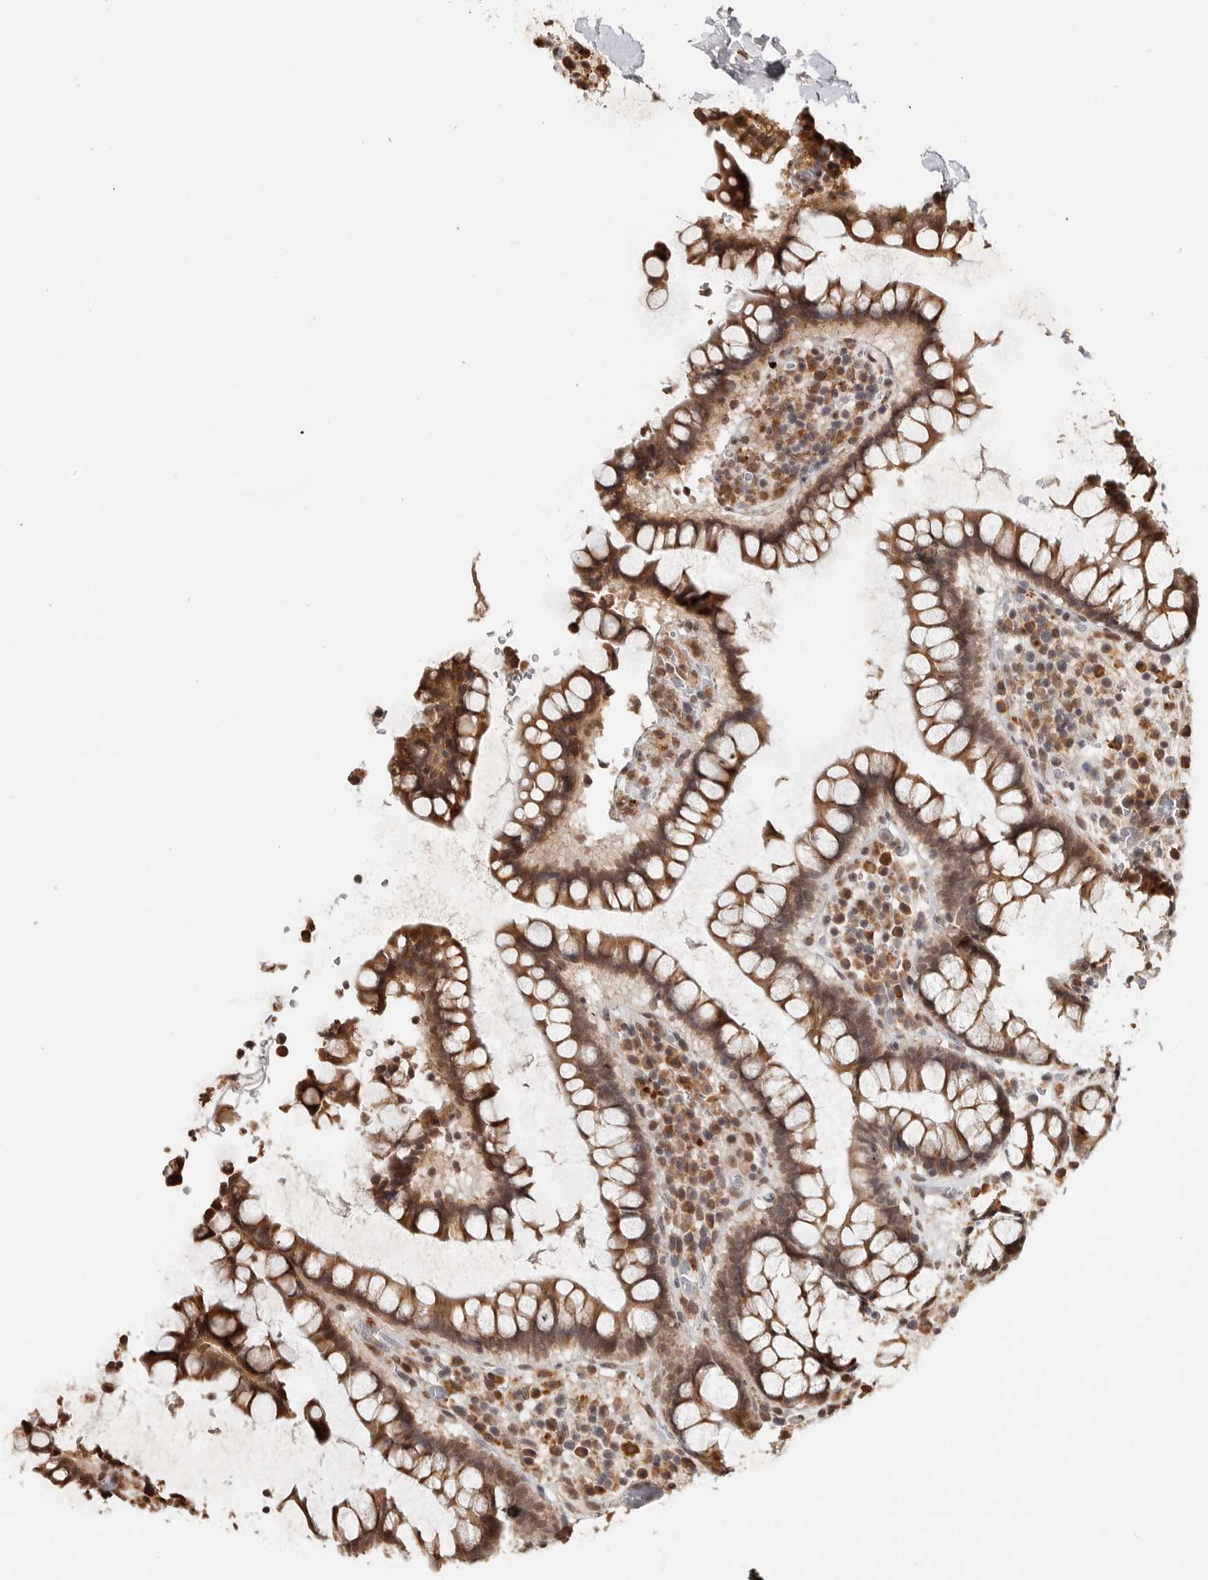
{"staining": {"intensity": "moderate", "quantity": ">75%", "location": "cytoplasmic/membranous,nuclear"}, "tissue": "colon", "cell_type": "Endothelial cells", "image_type": "normal", "snomed": [{"axis": "morphology", "description": "Normal tissue, NOS"}, {"axis": "topography", "description": "Colon"}], "caption": "Immunohistochemical staining of unremarkable colon exhibits >75% levels of moderate cytoplasmic/membranous,nuclear protein staining in about >75% of endothelial cells.", "gene": "ZNF83", "patient": {"sex": "female", "age": 79}}